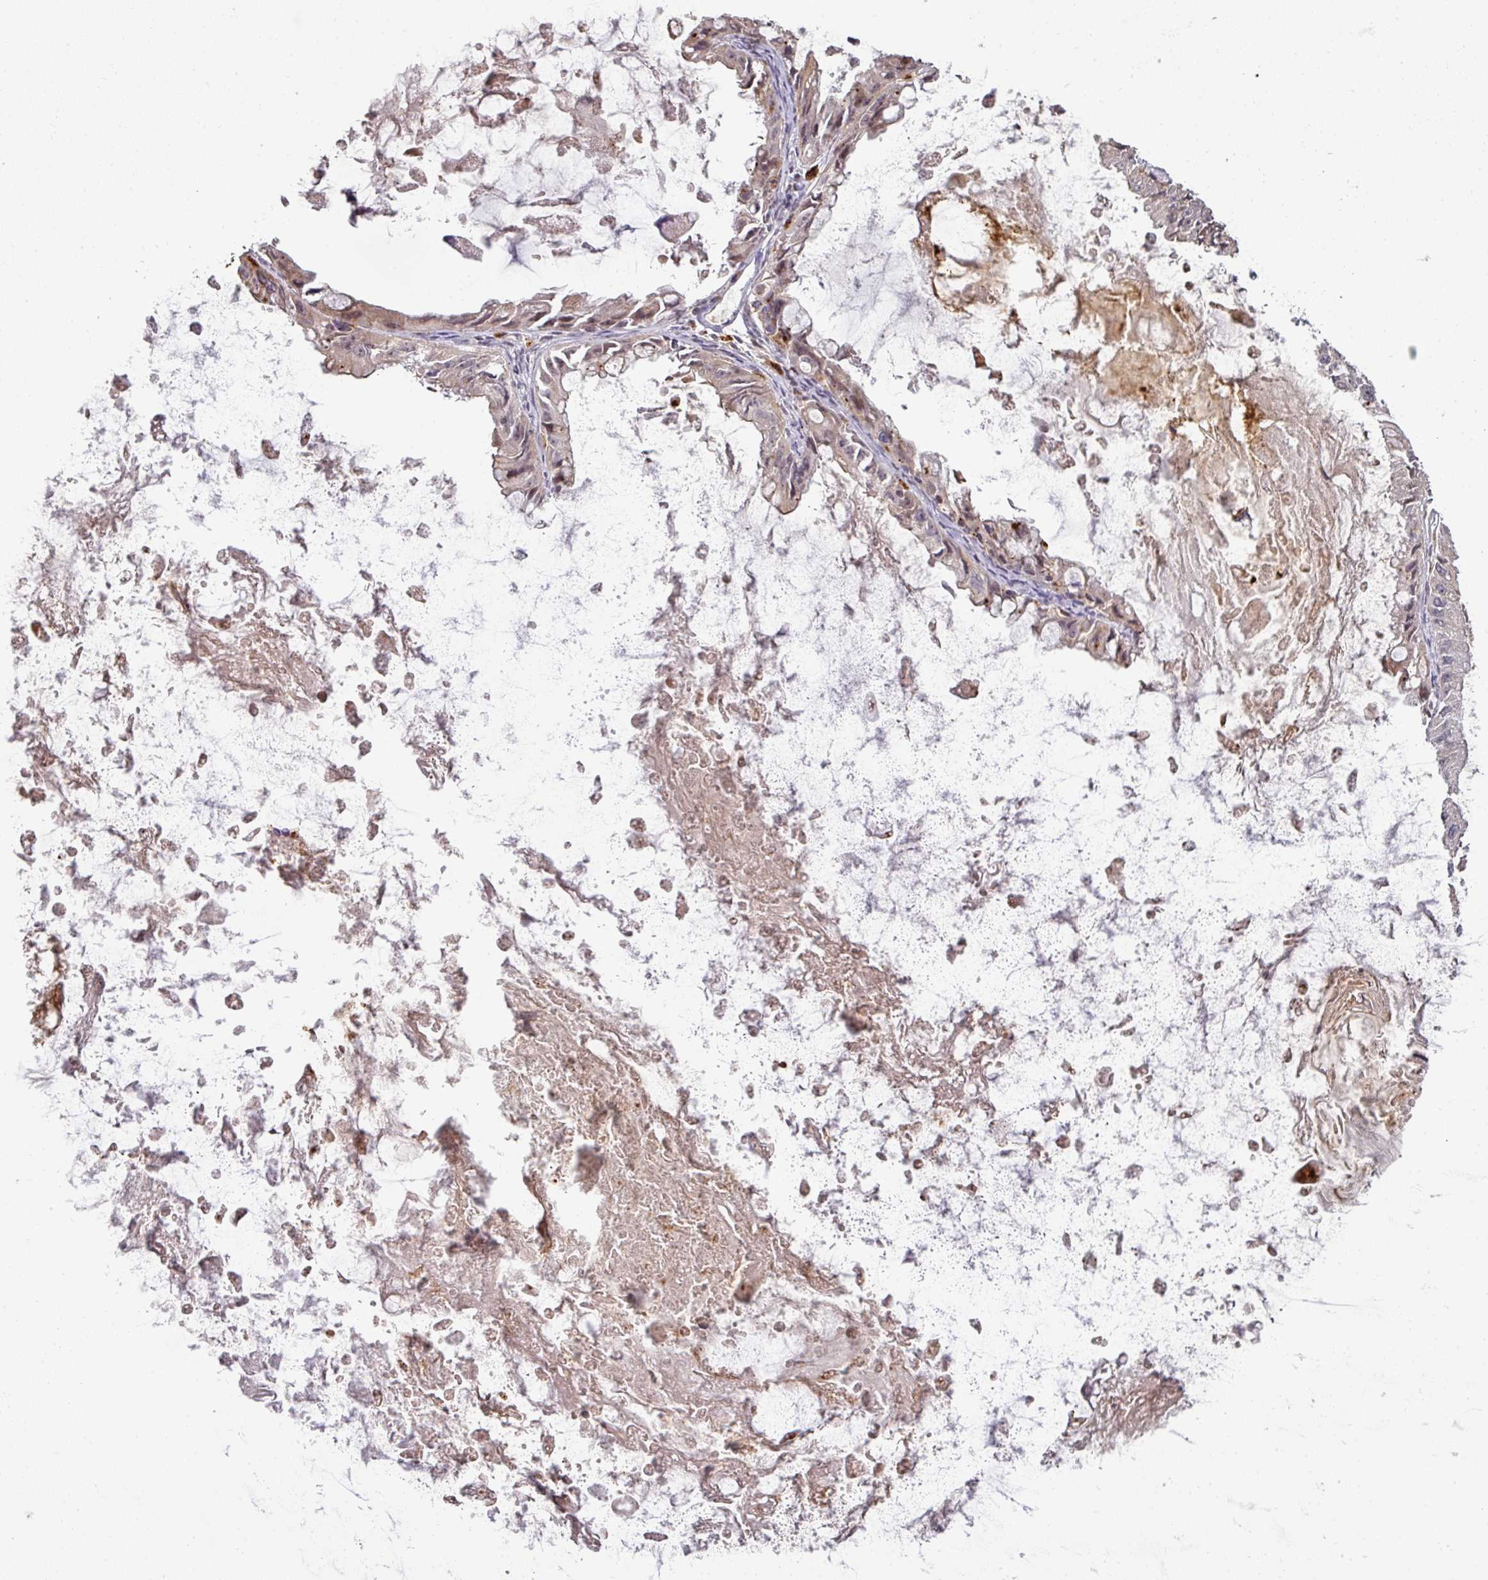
{"staining": {"intensity": "weak", "quantity": "25%-75%", "location": "nuclear"}, "tissue": "ovarian cancer", "cell_type": "Tumor cells", "image_type": "cancer", "snomed": [{"axis": "morphology", "description": "Cystadenocarcinoma, mucinous, NOS"}, {"axis": "topography", "description": "Ovary"}], "caption": "IHC image of ovarian mucinous cystadenocarcinoma stained for a protein (brown), which shows low levels of weak nuclear expression in about 25%-75% of tumor cells.", "gene": "CXCR5", "patient": {"sex": "female", "age": 61}}